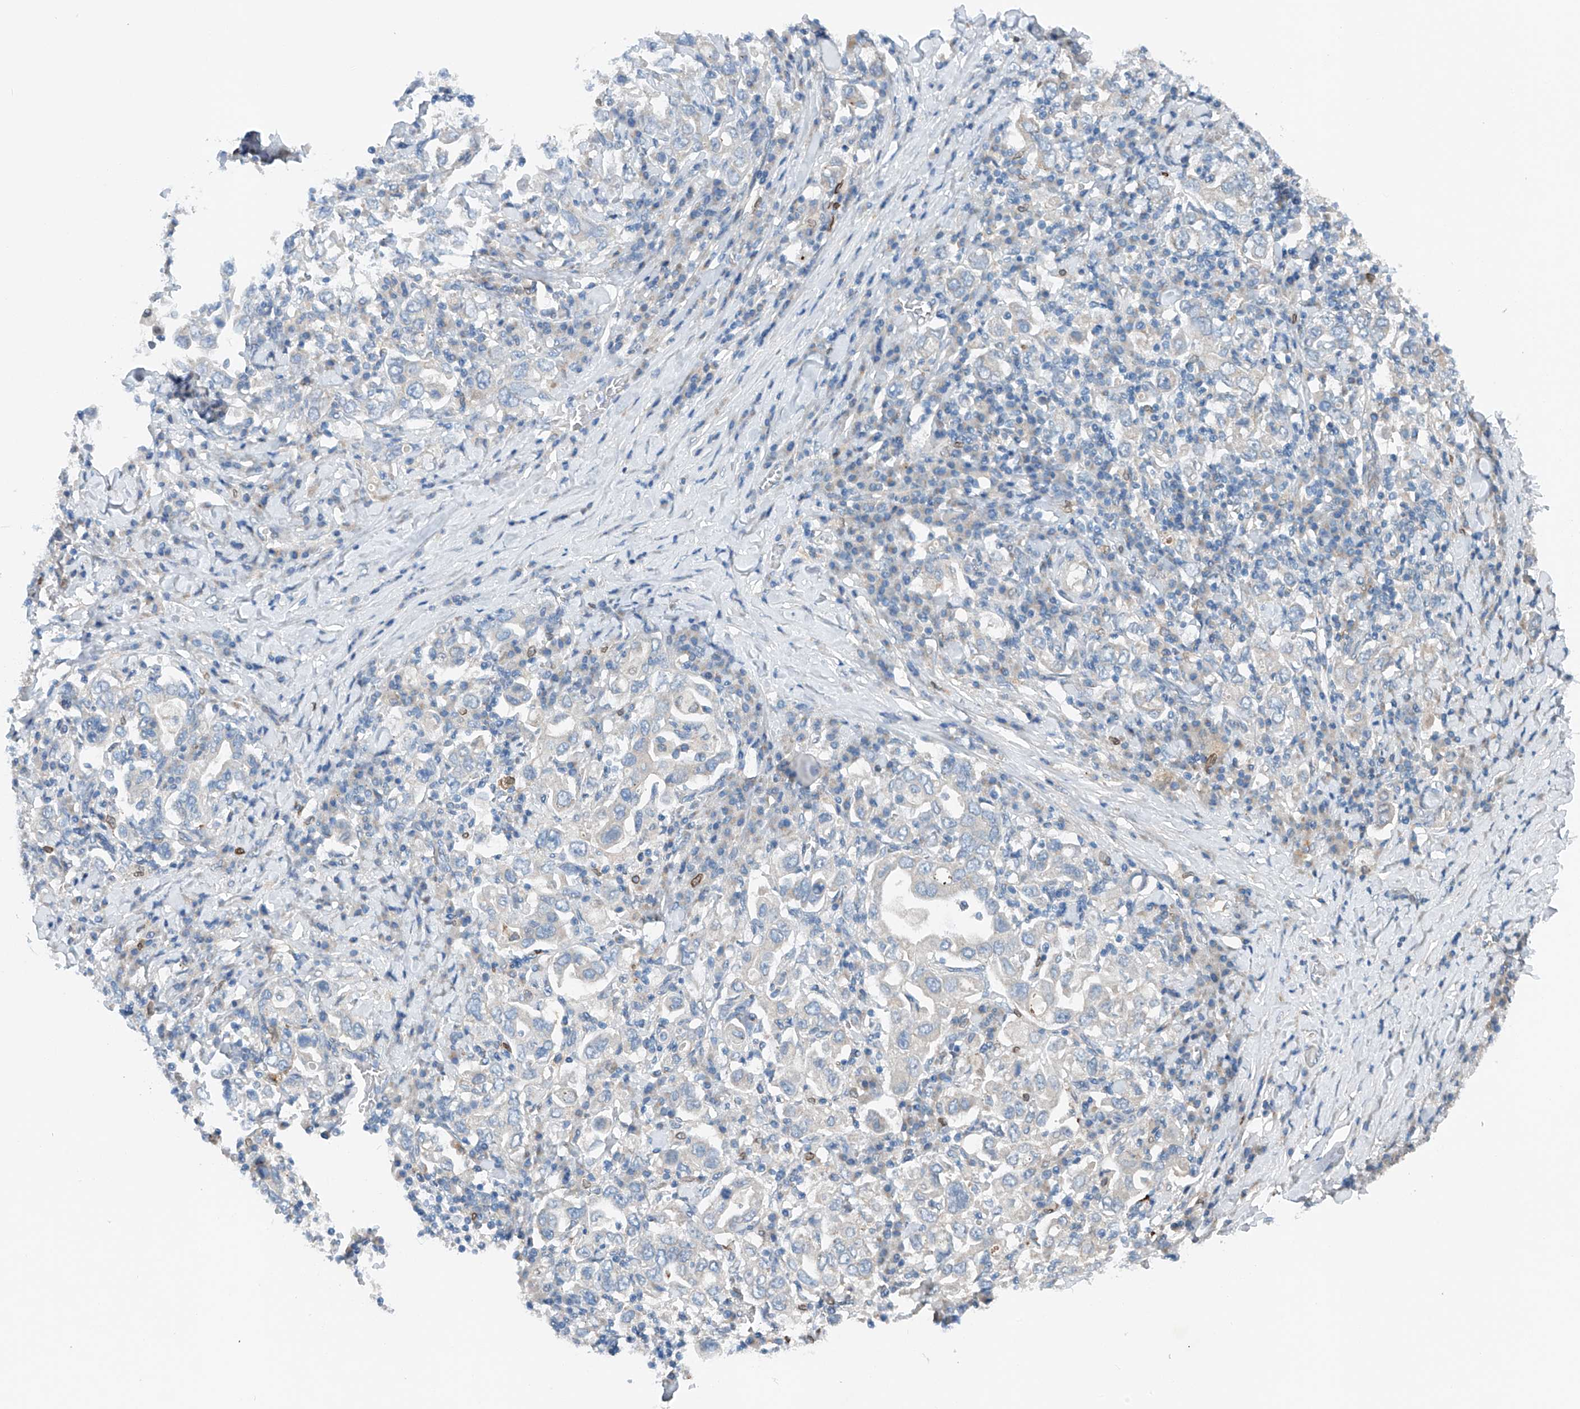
{"staining": {"intensity": "negative", "quantity": "none", "location": "none"}, "tissue": "stomach cancer", "cell_type": "Tumor cells", "image_type": "cancer", "snomed": [{"axis": "morphology", "description": "Adenocarcinoma, NOS"}, {"axis": "topography", "description": "Stomach, upper"}], "caption": "High magnification brightfield microscopy of adenocarcinoma (stomach) stained with DAB (brown) and counterstained with hematoxylin (blue): tumor cells show no significant positivity.", "gene": "CEP85L", "patient": {"sex": "male", "age": 62}}